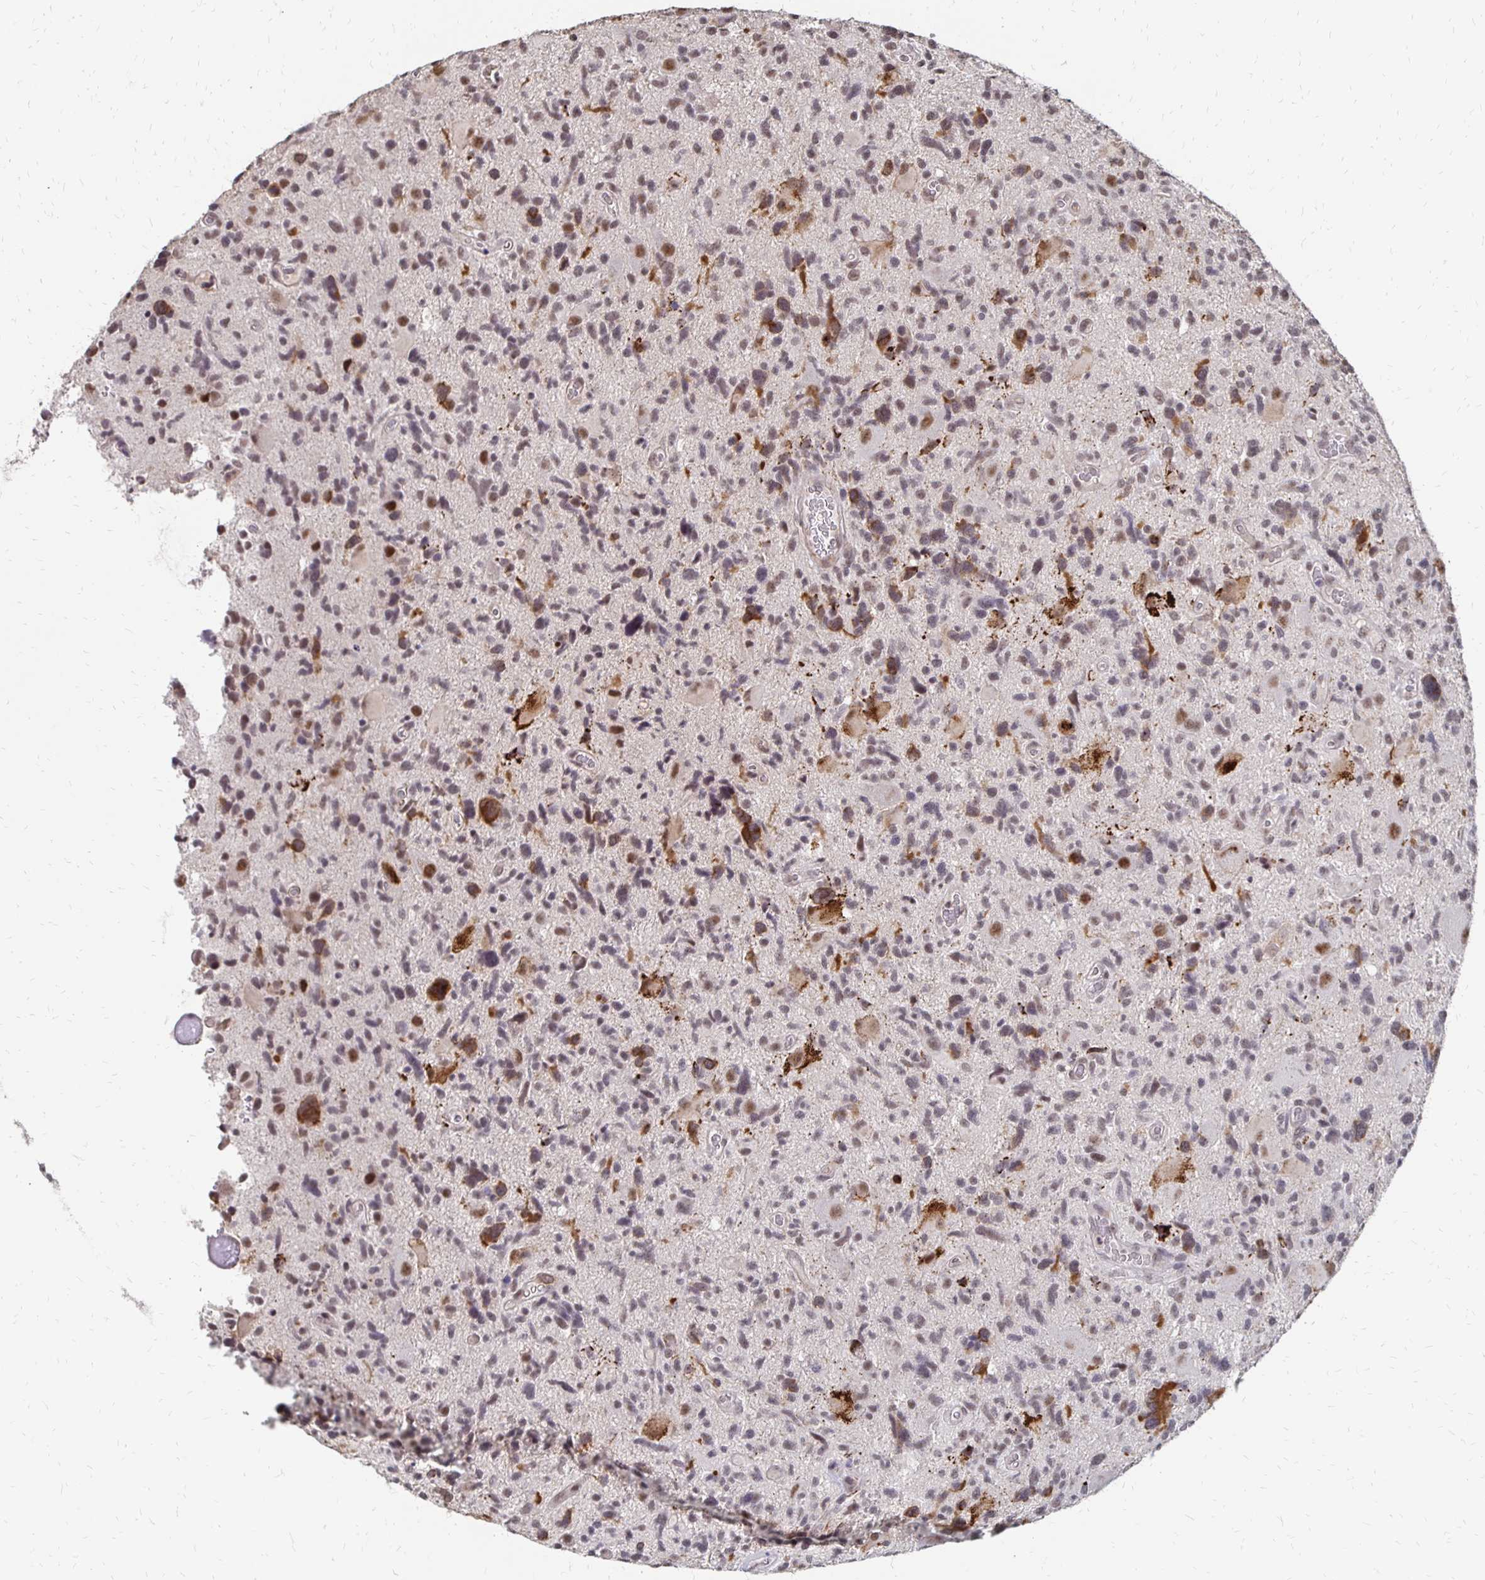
{"staining": {"intensity": "moderate", "quantity": "<25%", "location": "cytoplasmic/membranous"}, "tissue": "glioma", "cell_type": "Tumor cells", "image_type": "cancer", "snomed": [{"axis": "morphology", "description": "Glioma, malignant, High grade"}, {"axis": "topography", "description": "Brain"}], "caption": "High-magnification brightfield microscopy of malignant glioma (high-grade) stained with DAB (3,3'-diaminobenzidine) (brown) and counterstained with hematoxylin (blue). tumor cells exhibit moderate cytoplasmic/membranous staining is identified in approximately<25% of cells.", "gene": "CLASRP", "patient": {"sex": "male", "age": 49}}